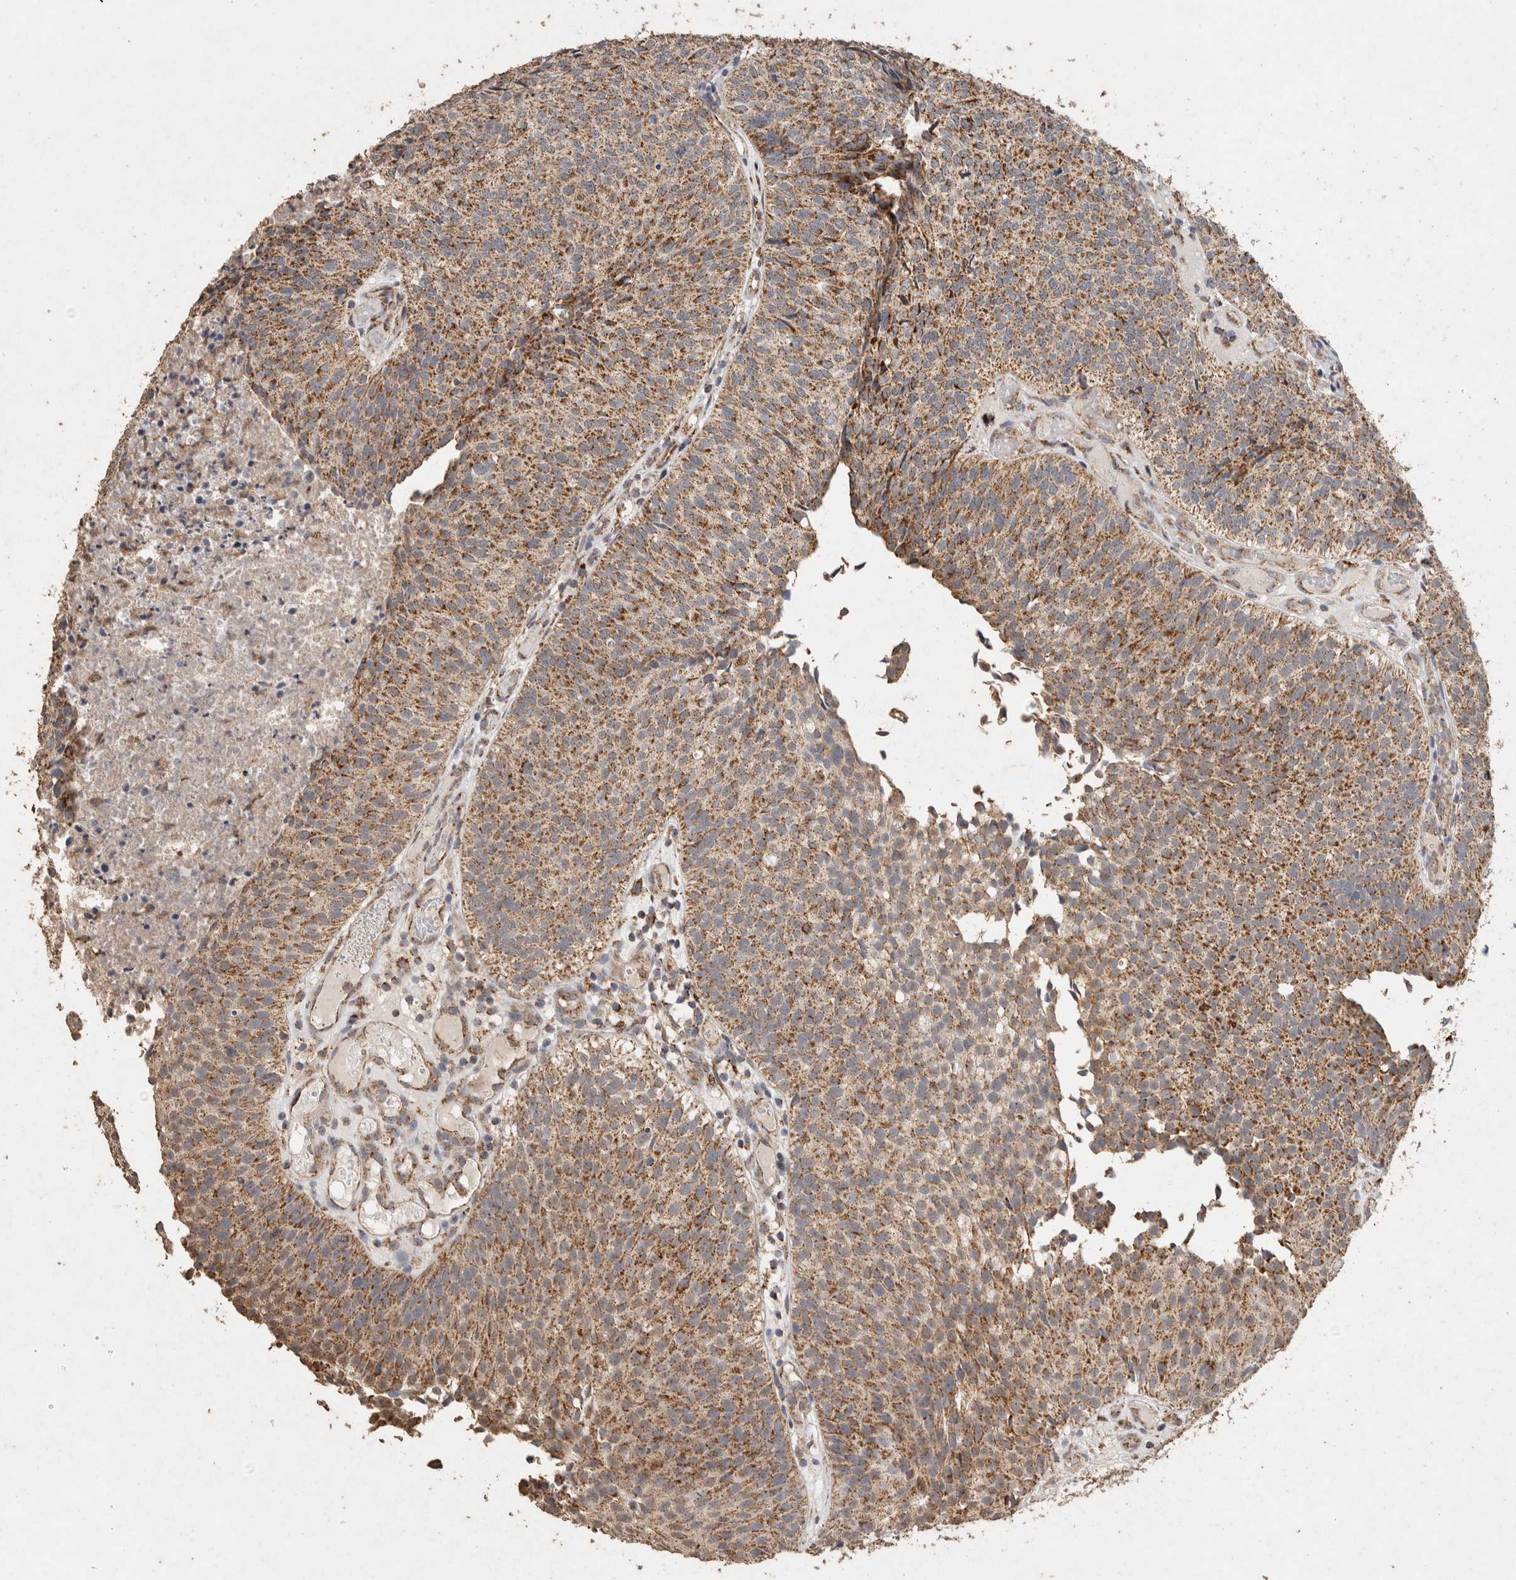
{"staining": {"intensity": "moderate", "quantity": ">75%", "location": "cytoplasmic/membranous"}, "tissue": "urothelial cancer", "cell_type": "Tumor cells", "image_type": "cancer", "snomed": [{"axis": "morphology", "description": "Urothelial carcinoma, Low grade"}, {"axis": "topography", "description": "Urinary bladder"}], "caption": "An immunohistochemistry (IHC) photomicrograph of tumor tissue is shown. Protein staining in brown labels moderate cytoplasmic/membranous positivity in low-grade urothelial carcinoma within tumor cells.", "gene": "ACADM", "patient": {"sex": "male", "age": 86}}